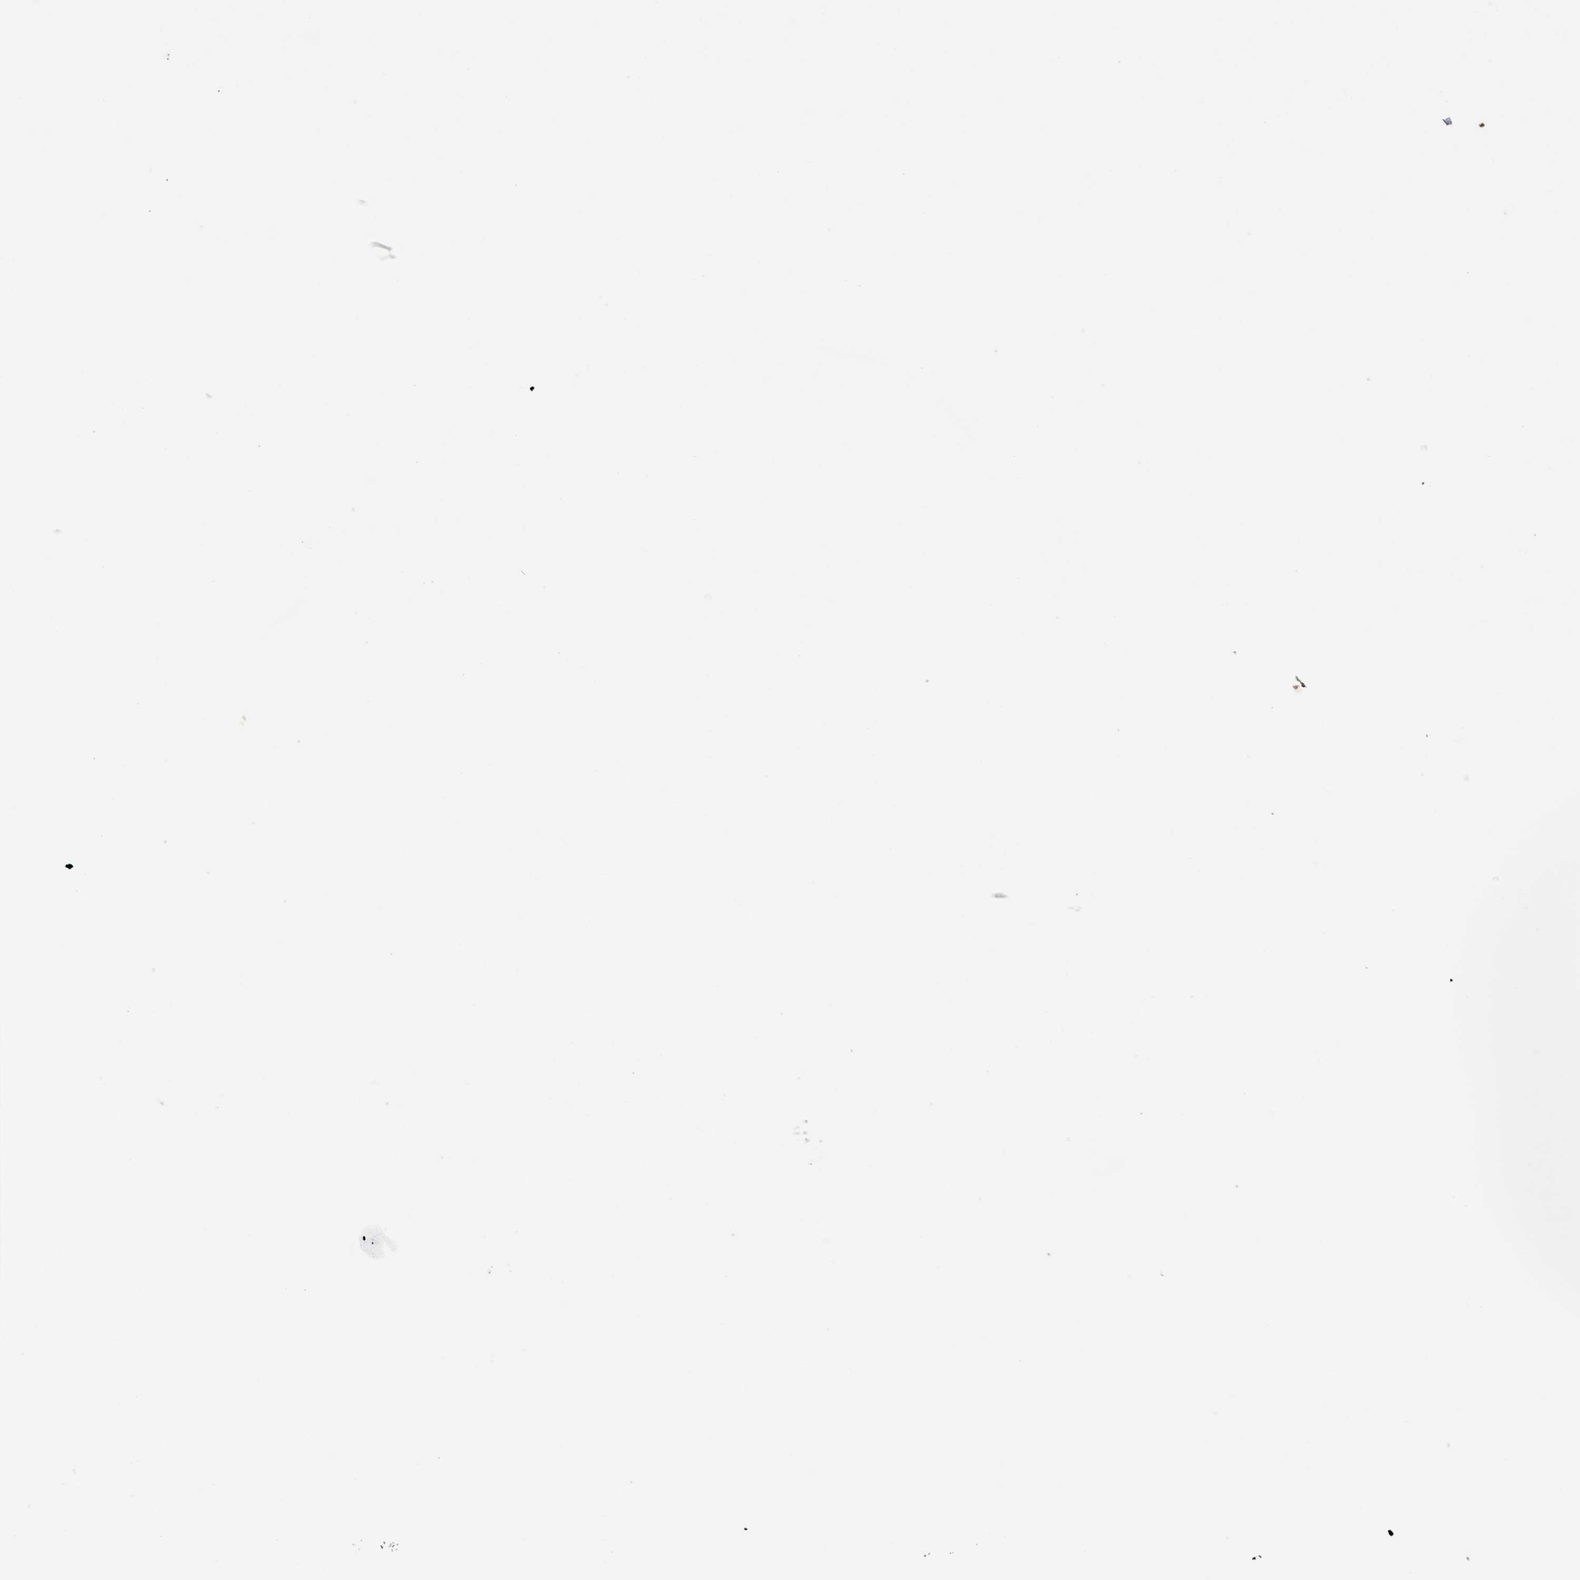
{"staining": {"intensity": "strong", "quantity": ">75%", "location": "nuclear"}, "tissue": "skin", "cell_type": "Fibroblasts", "image_type": "normal", "snomed": [{"axis": "morphology", "description": "Normal tissue, NOS"}, {"axis": "topography", "description": "Skin"}], "caption": "An immunohistochemistry micrograph of benign tissue is shown. Protein staining in brown labels strong nuclear positivity in skin within fibroblasts. (brown staining indicates protein expression, while blue staining denotes nuclei).", "gene": "ZNF207", "patient": {"sex": "female", "age": 41}}